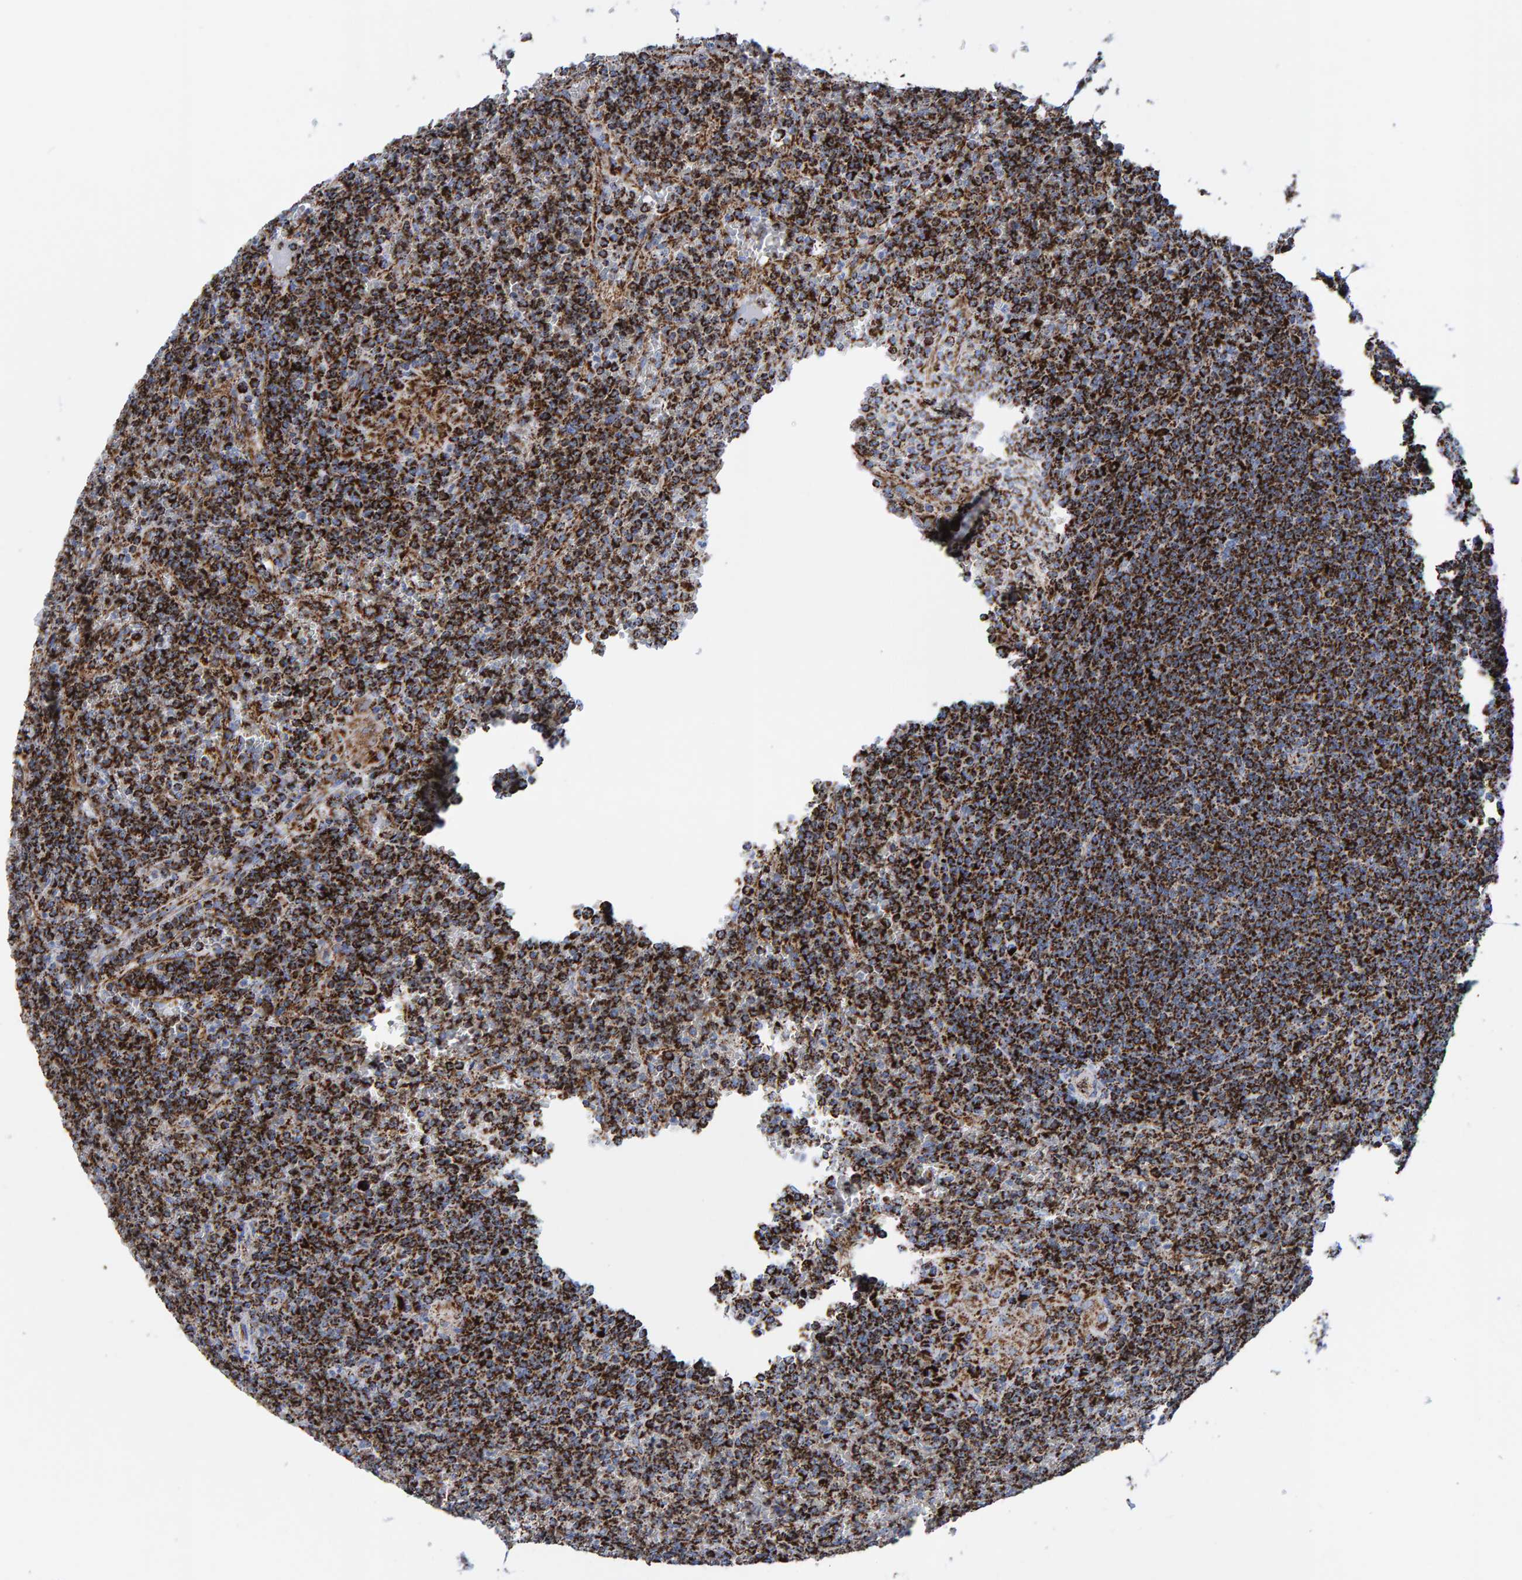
{"staining": {"intensity": "strong", "quantity": ">75%", "location": "cytoplasmic/membranous"}, "tissue": "lymphoma", "cell_type": "Tumor cells", "image_type": "cancer", "snomed": [{"axis": "morphology", "description": "Malignant lymphoma, non-Hodgkin's type, Low grade"}, {"axis": "topography", "description": "Spleen"}], "caption": "IHC image of human lymphoma stained for a protein (brown), which demonstrates high levels of strong cytoplasmic/membranous expression in about >75% of tumor cells.", "gene": "ENSG00000262660", "patient": {"sex": "female", "age": 19}}